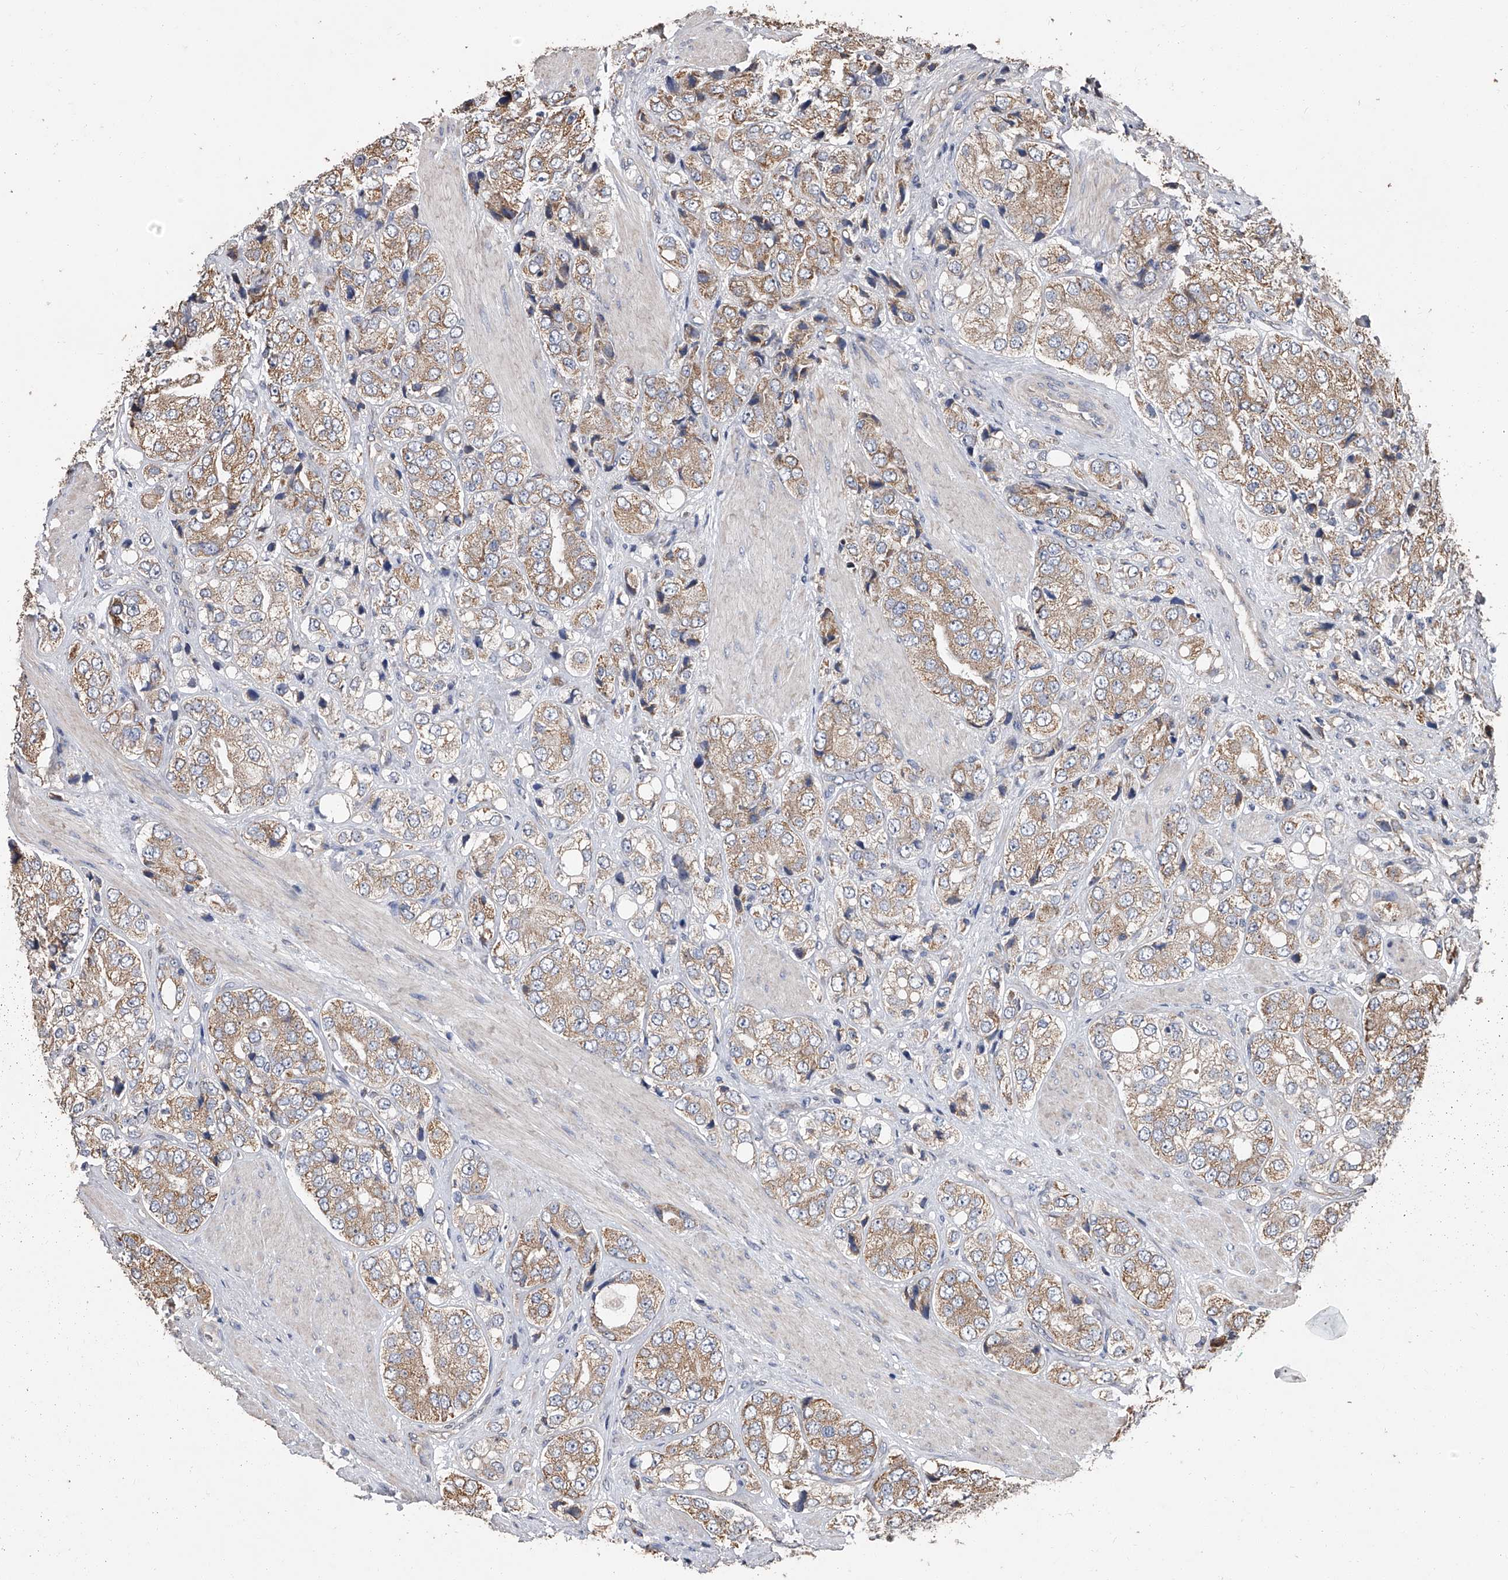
{"staining": {"intensity": "moderate", "quantity": ">75%", "location": "cytoplasmic/membranous"}, "tissue": "prostate cancer", "cell_type": "Tumor cells", "image_type": "cancer", "snomed": [{"axis": "morphology", "description": "Adenocarcinoma, High grade"}, {"axis": "topography", "description": "Prostate"}], "caption": "Immunohistochemistry of human high-grade adenocarcinoma (prostate) displays medium levels of moderate cytoplasmic/membranous positivity in about >75% of tumor cells.", "gene": "LTV1", "patient": {"sex": "male", "age": 50}}